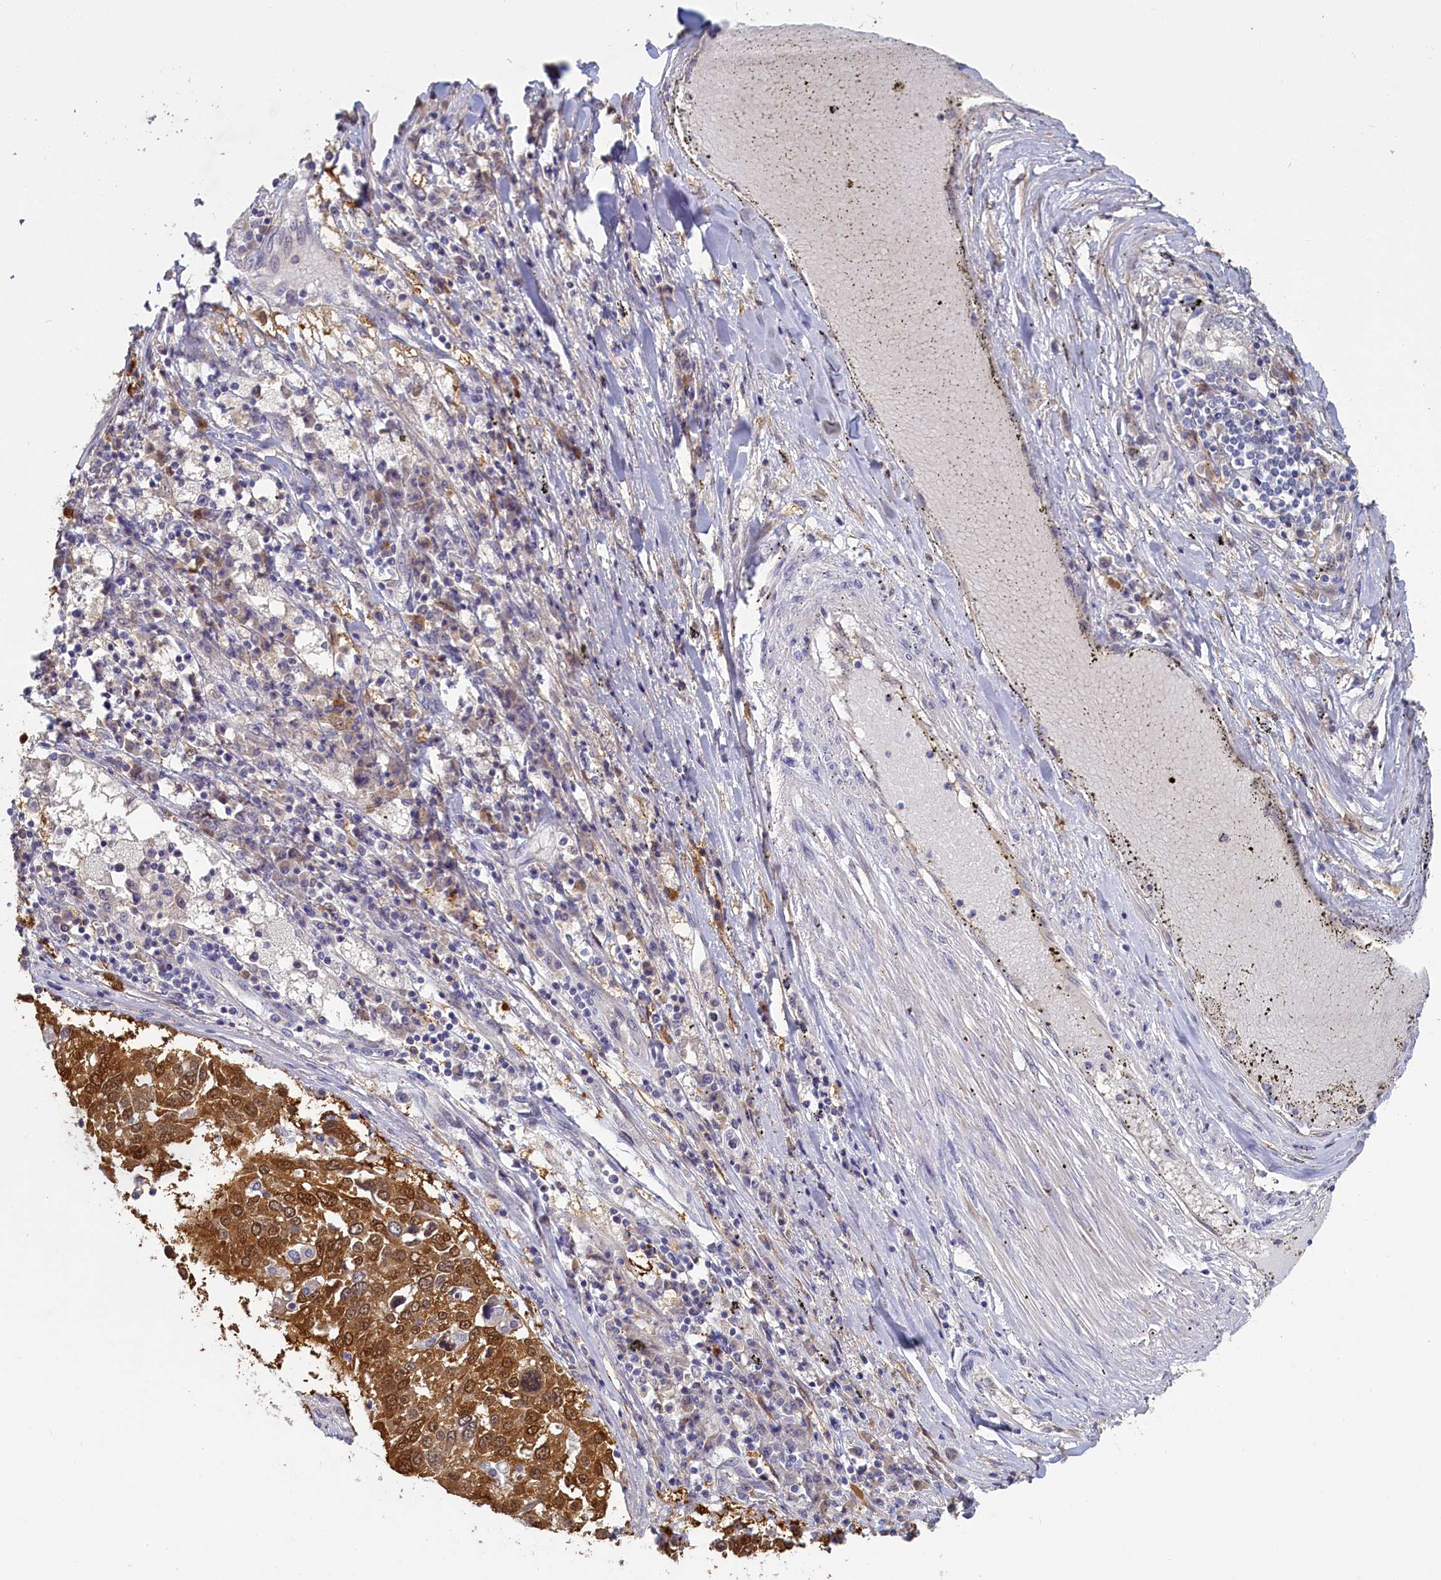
{"staining": {"intensity": "strong", "quantity": ">75%", "location": "cytoplasmic/membranous,nuclear"}, "tissue": "lung cancer", "cell_type": "Tumor cells", "image_type": "cancer", "snomed": [{"axis": "morphology", "description": "Squamous cell carcinoma, NOS"}, {"axis": "topography", "description": "Lung"}], "caption": "Immunohistochemical staining of lung cancer displays high levels of strong cytoplasmic/membranous and nuclear positivity in about >75% of tumor cells.", "gene": "UCHL3", "patient": {"sex": "male", "age": 65}}